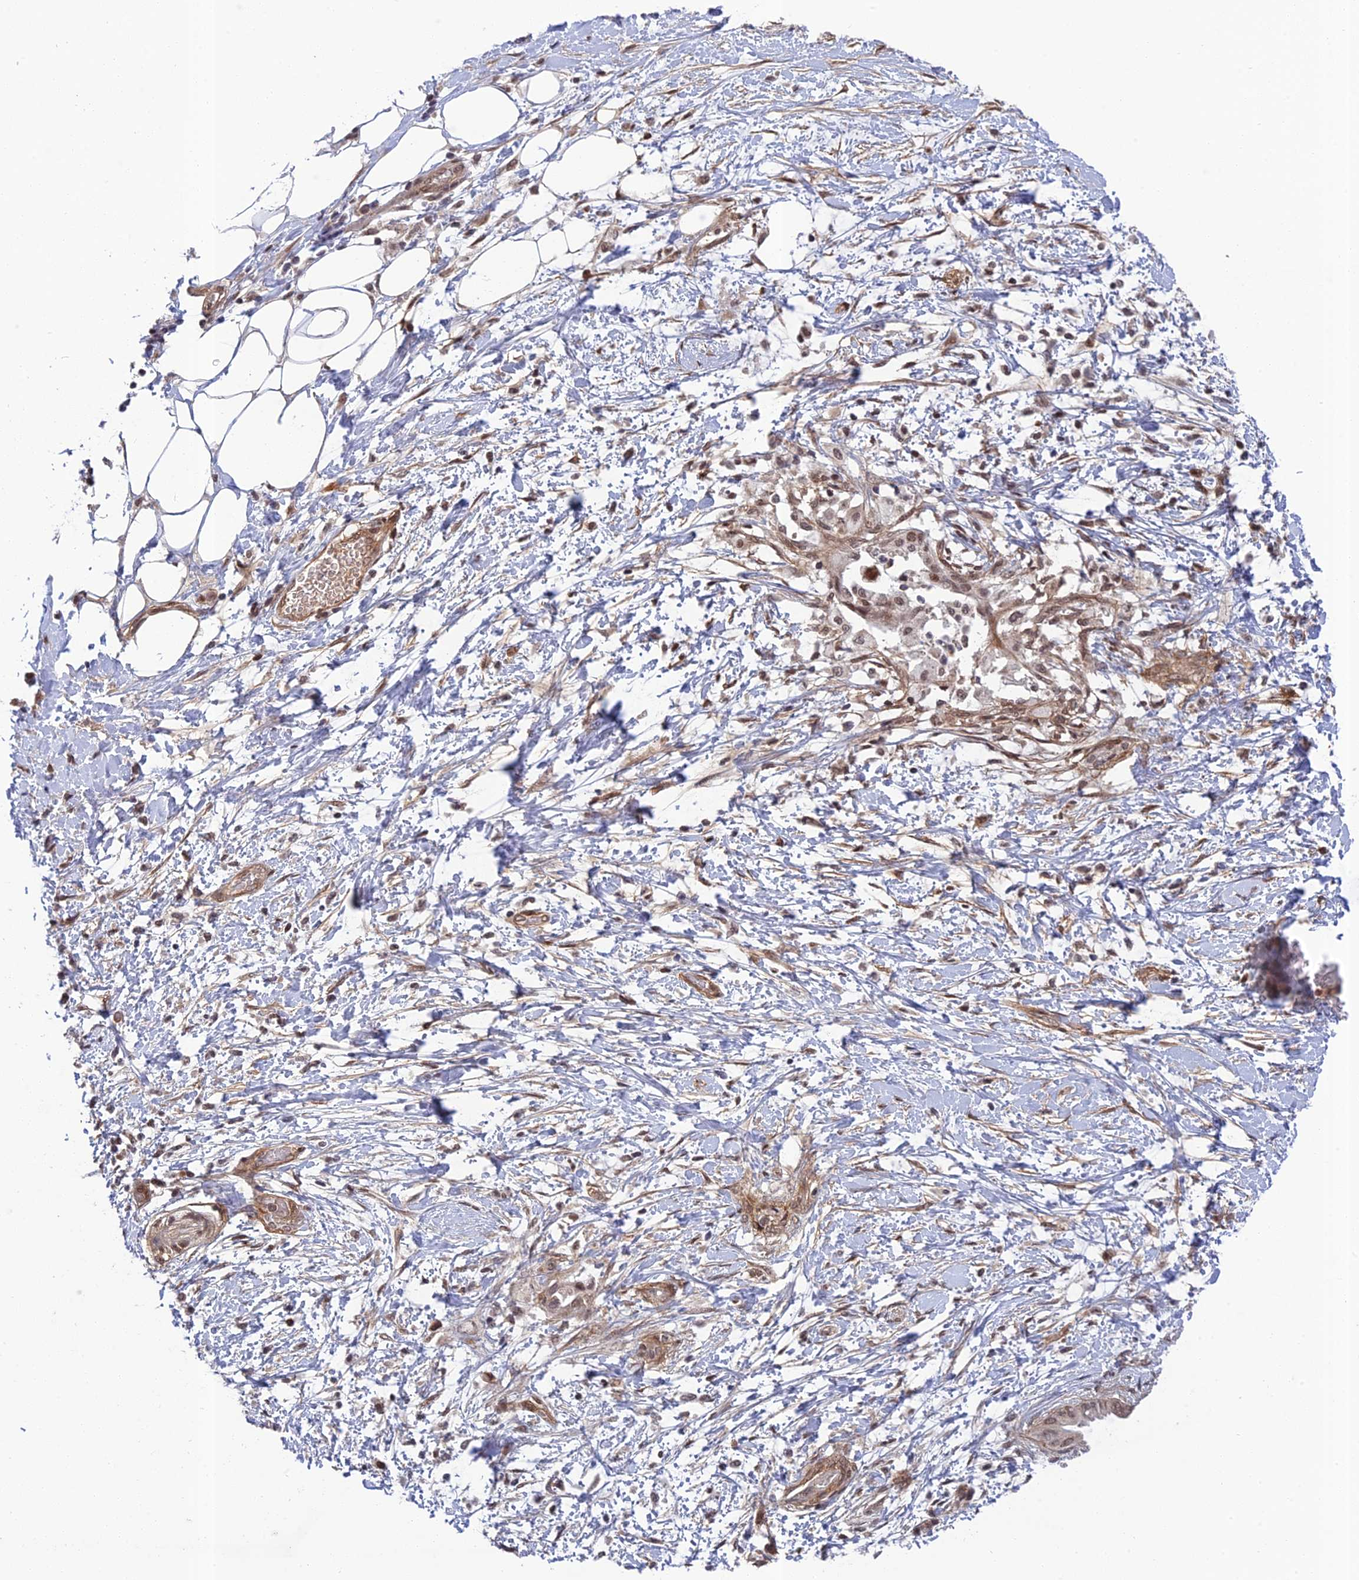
{"staining": {"intensity": "negative", "quantity": "none", "location": "none"}, "tissue": "adipose tissue", "cell_type": "Adipocytes", "image_type": "normal", "snomed": [{"axis": "morphology", "description": "Normal tissue, NOS"}, {"axis": "morphology", "description": "Adenocarcinoma, NOS"}, {"axis": "topography", "description": "Duodenum"}, {"axis": "topography", "description": "Peripheral nerve tissue"}], "caption": "The IHC histopathology image has no significant expression in adipocytes of adipose tissue. (Stains: DAB immunohistochemistry with hematoxylin counter stain, Microscopy: brightfield microscopy at high magnification).", "gene": "REXO1", "patient": {"sex": "female", "age": 60}}